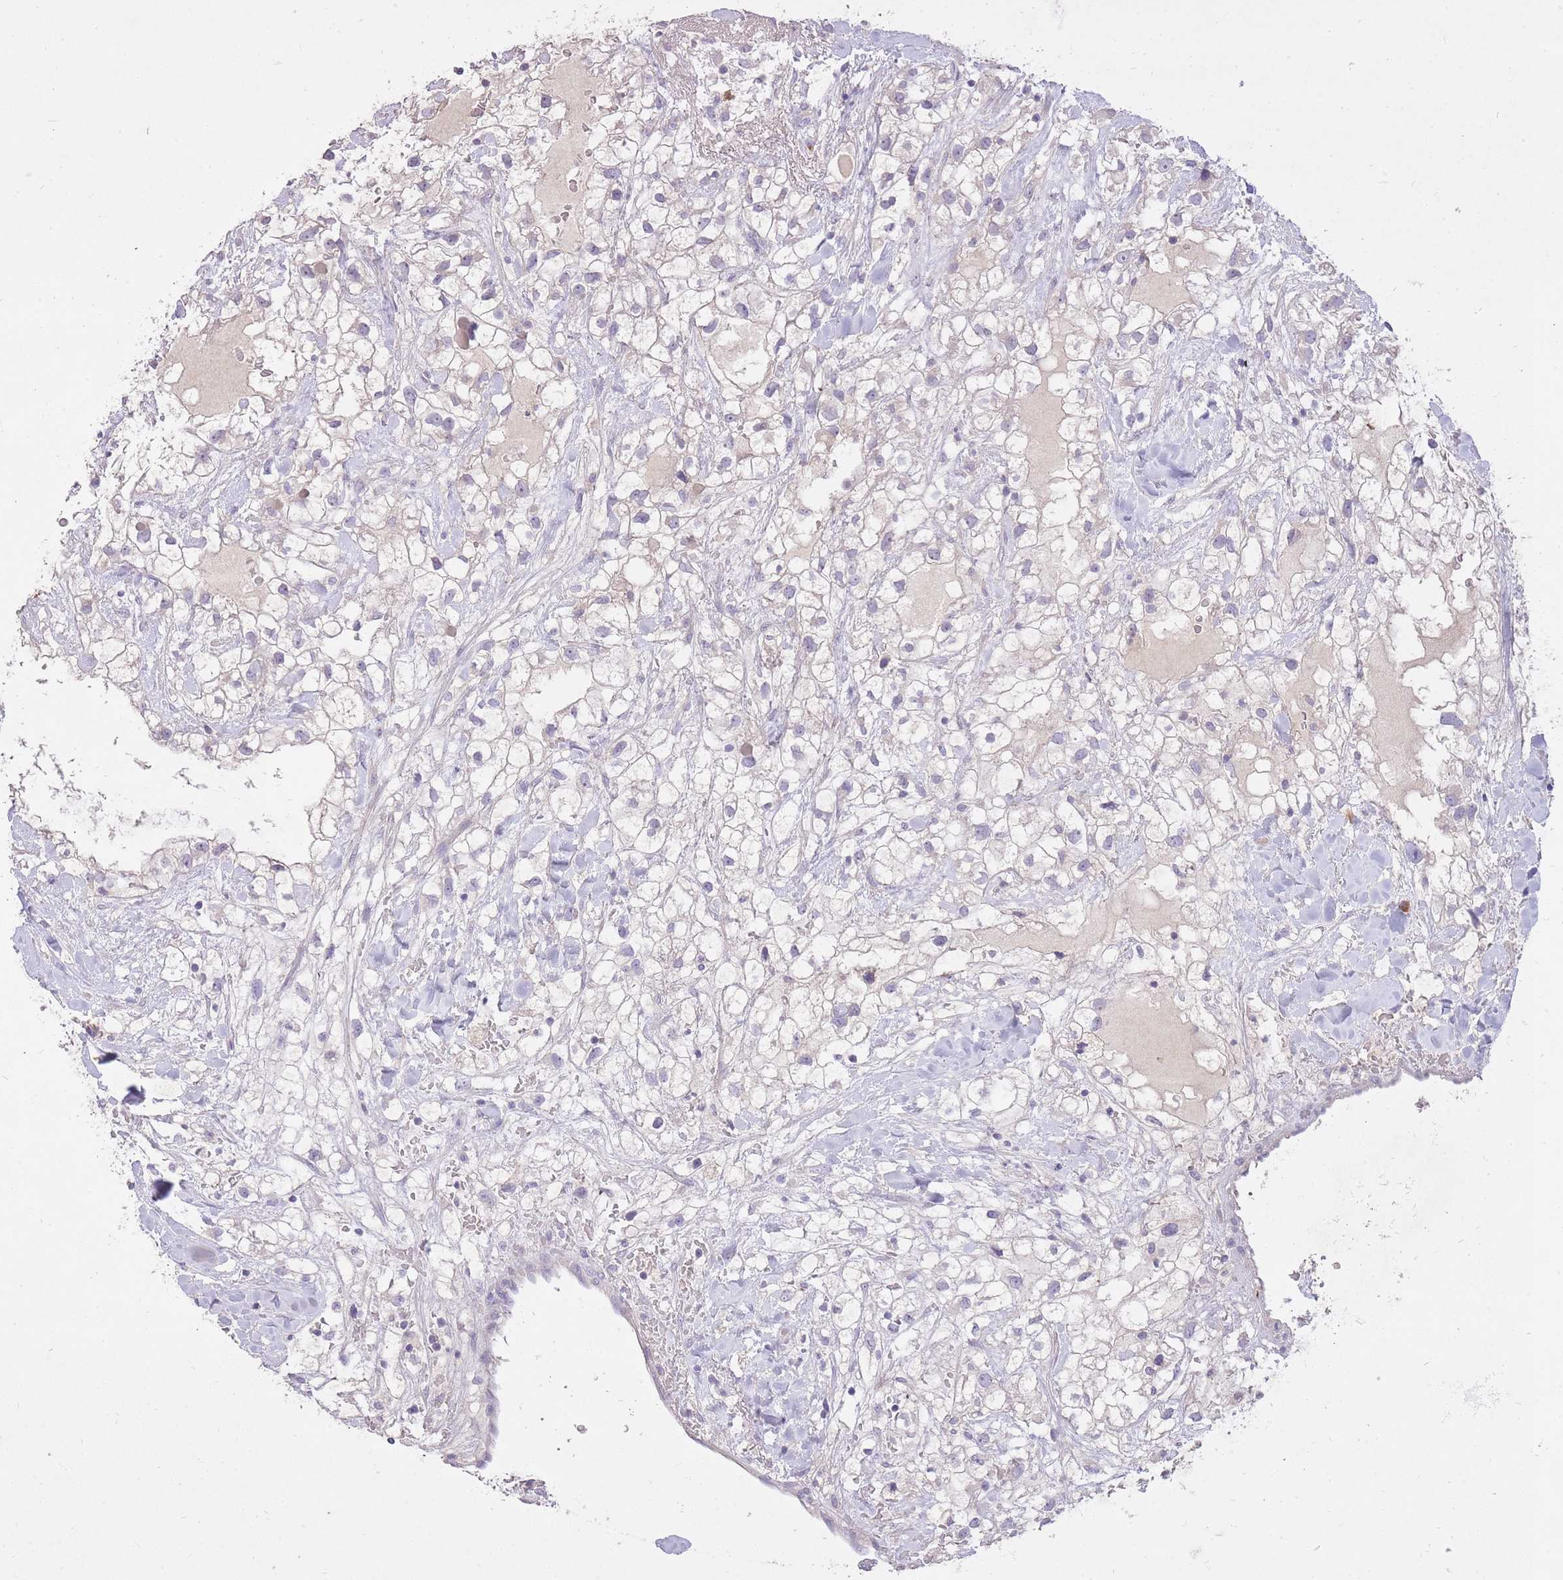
{"staining": {"intensity": "negative", "quantity": "none", "location": "none"}, "tissue": "renal cancer", "cell_type": "Tumor cells", "image_type": "cancer", "snomed": [{"axis": "morphology", "description": "Adenocarcinoma, NOS"}, {"axis": "topography", "description": "Kidney"}], "caption": "The photomicrograph exhibits no significant positivity in tumor cells of adenocarcinoma (renal). Brightfield microscopy of immunohistochemistry (IHC) stained with DAB (3,3'-diaminobenzidine) (brown) and hematoxylin (blue), captured at high magnification.", "gene": "FRG2C", "patient": {"sex": "male", "age": 59}}